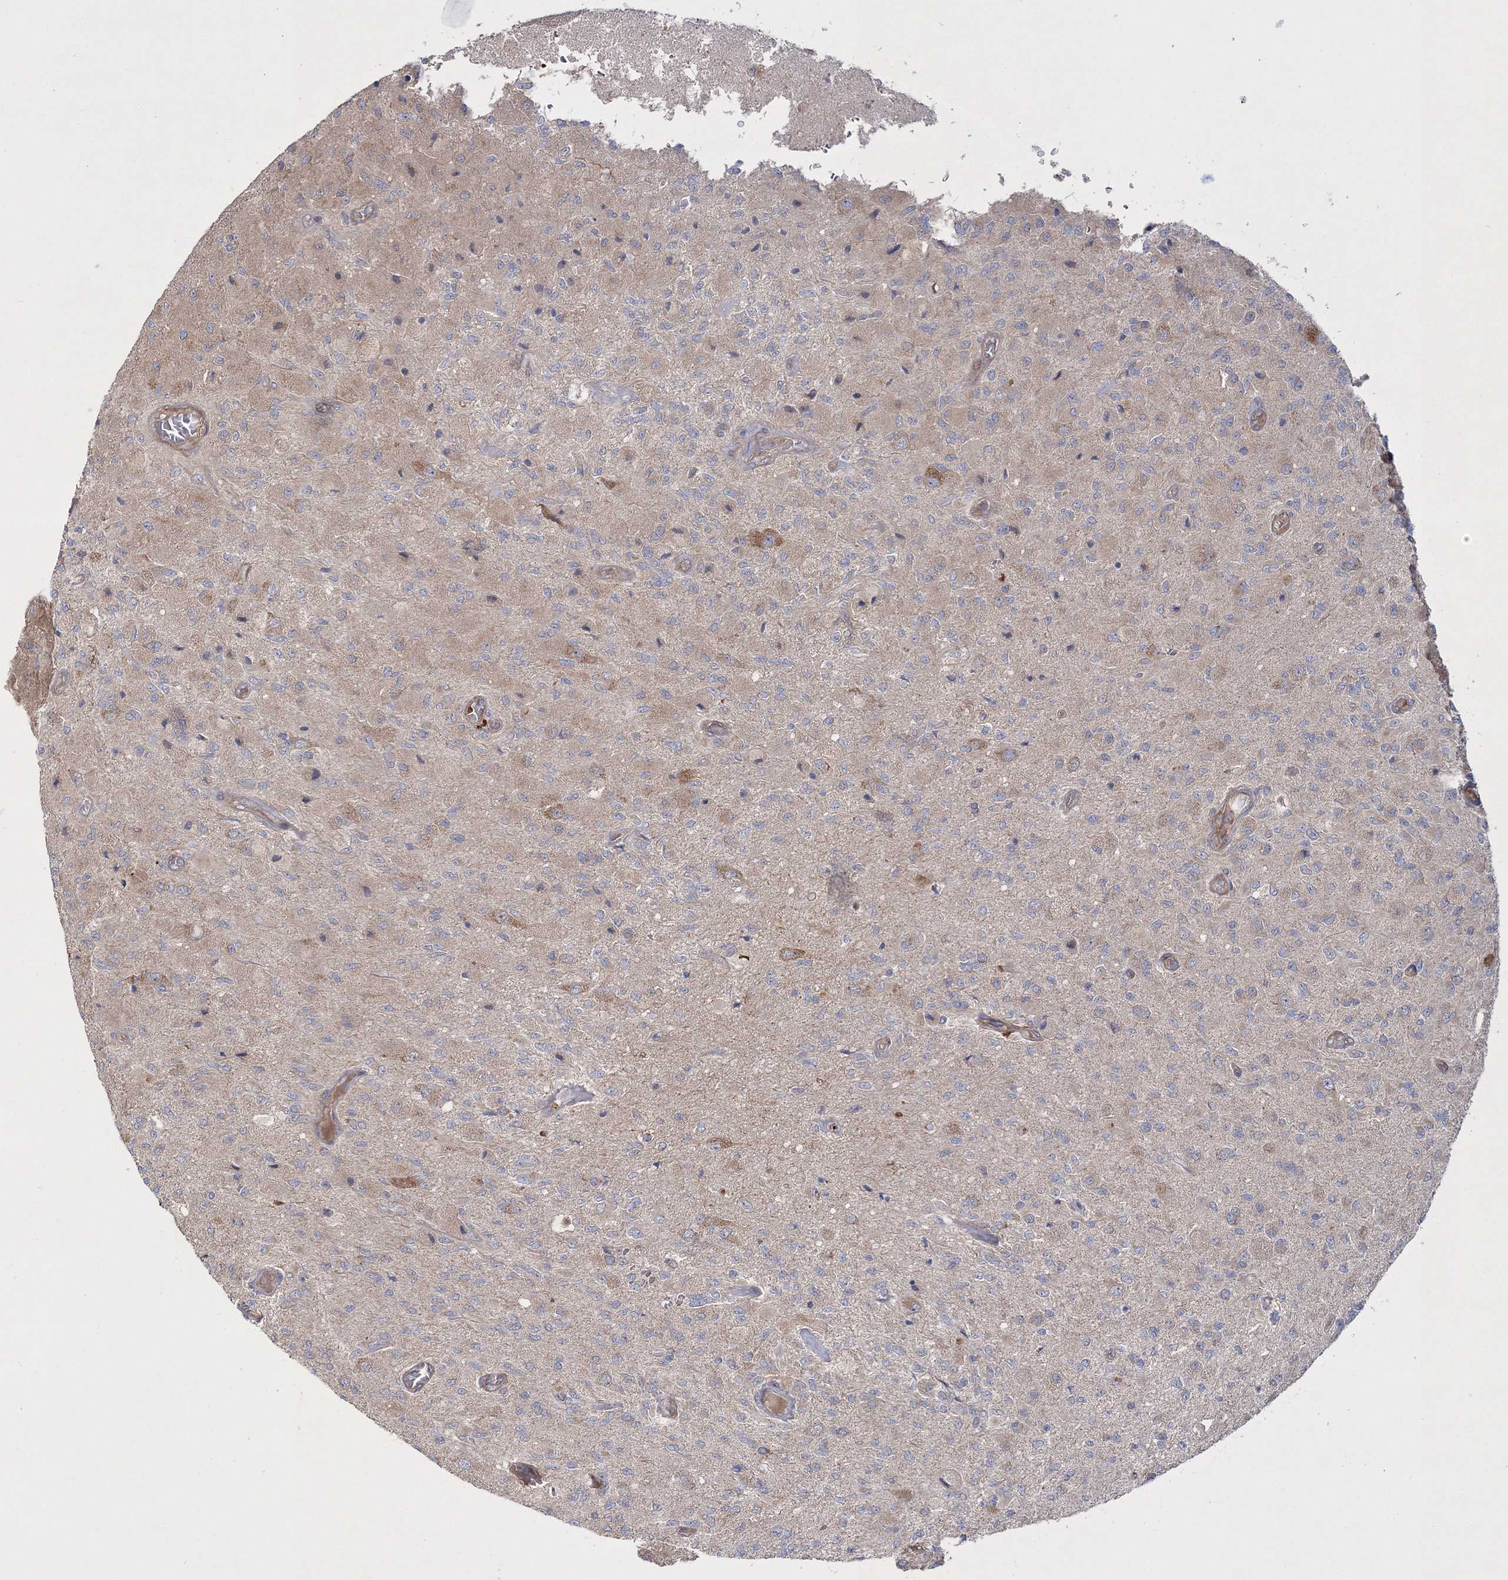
{"staining": {"intensity": "negative", "quantity": "none", "location": "none"}, "tissue": "glioma", "cell_type": "Tumor cells", "image_type": "cancer", "snomed": [{"axis": "morphology", "description": "Normal tissue, NOS"}, {"axis": "morphology", "description": "Glioma, malignant, High grade"}, {"axis": "topography", "description": "Cerebral cortex"}], "caption": "High magnification brightfield microscopy of glioma stained with DAB (brown) and counterstained with hematoxylin (blue): tumor cells show no significant expression.", "gene": "ZSWIM6", "patient": {"sex": "male", "age": 77}}